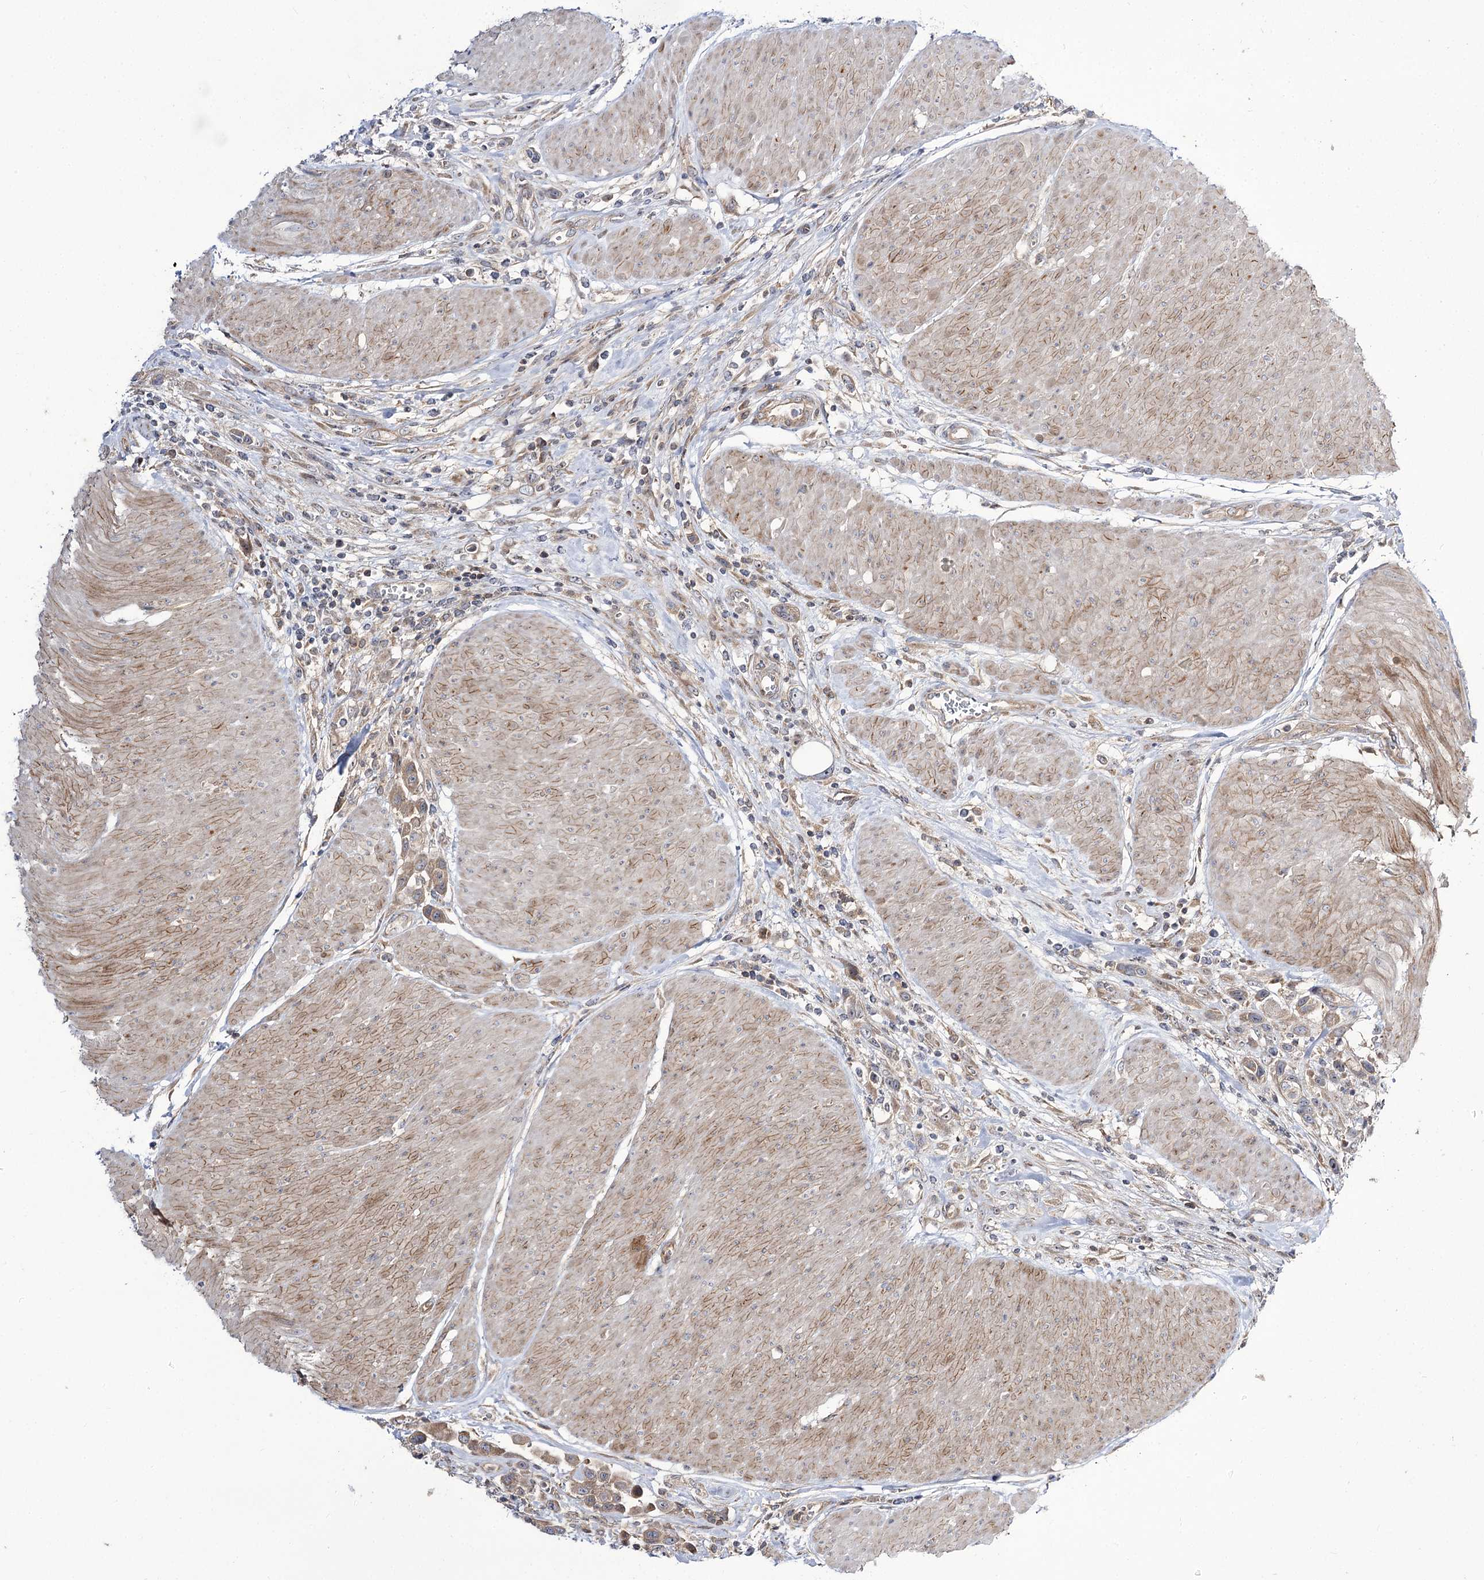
{"staining": {"intensity": "moderate", "quantity": ">75%", "location": "cytoplasmic/membranous"}, "tissue": "urothelial cancer", "cell_type": "Tumor cells", "image_type": "cancer", "snomed": [{"axis": "morphology", "description": "Urothelial carcinoma, High grade"}, {"axis": "topography", "description": "Urinary bladder"}], "caption": "DAB immunohistochemical staining of human urothelial cancer displays moderate cytoplasmic/membranous protein expression in about >75% of tumor cells. (IHC, brightfield microscopy, high magnification).", "gene": "C11orf80", "patient": {"sex": "male", "age": 50}}